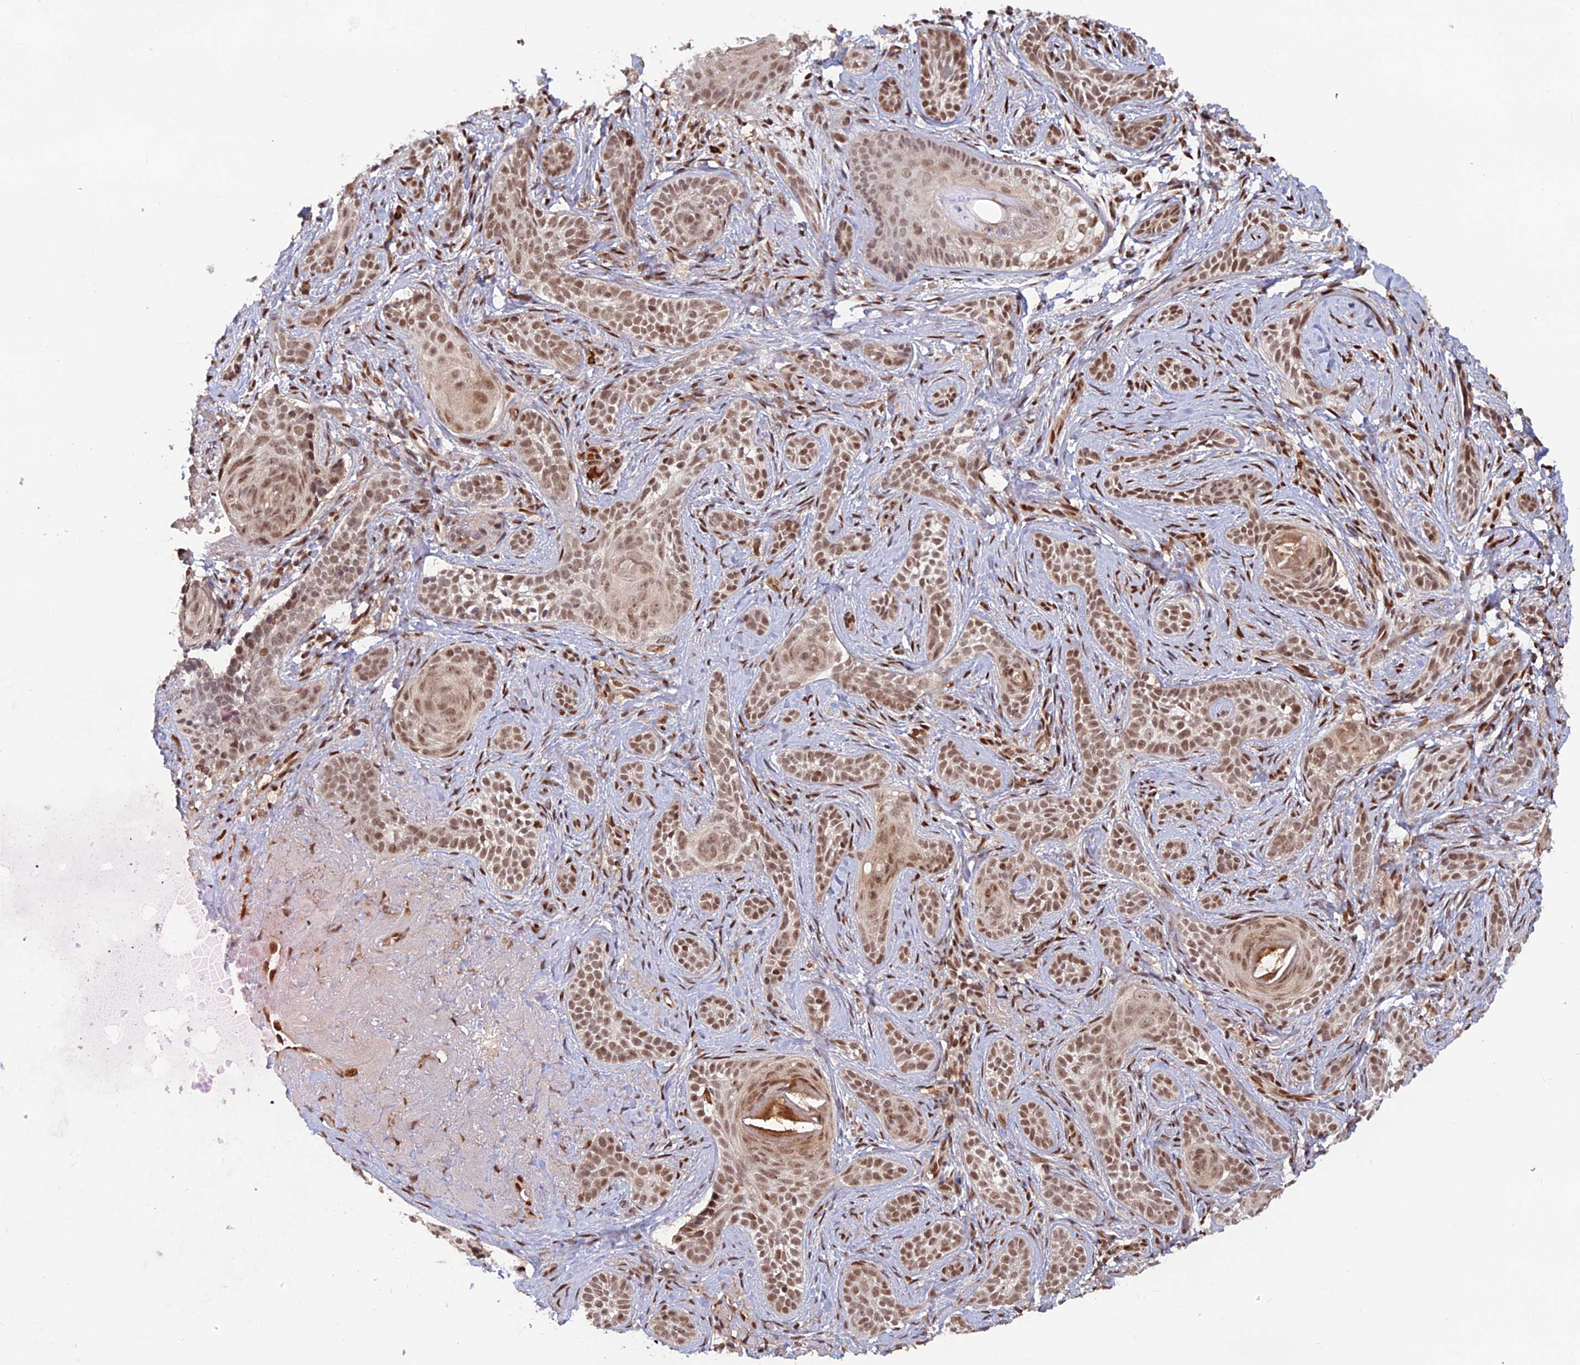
{"staining": {"intensity": "moderate", "quantity": ">75%", "location": "nuclear"}, "tissue": "skin cancer", "cell_type": "Tumor cells", "image_type": "cancer", "snomed": [{"axis": "morphology", "description": "Basal cell carcinoma"}, {"axis": "topography", "description": "Skin"}], "caption": "Tumor cells display medium levels of moderate nuclear positivity in approximately >75% of cells in basal cell carcinoma (skin).", "gene": "ZNF565", "patient": {"sex": "male", "age": 71}}